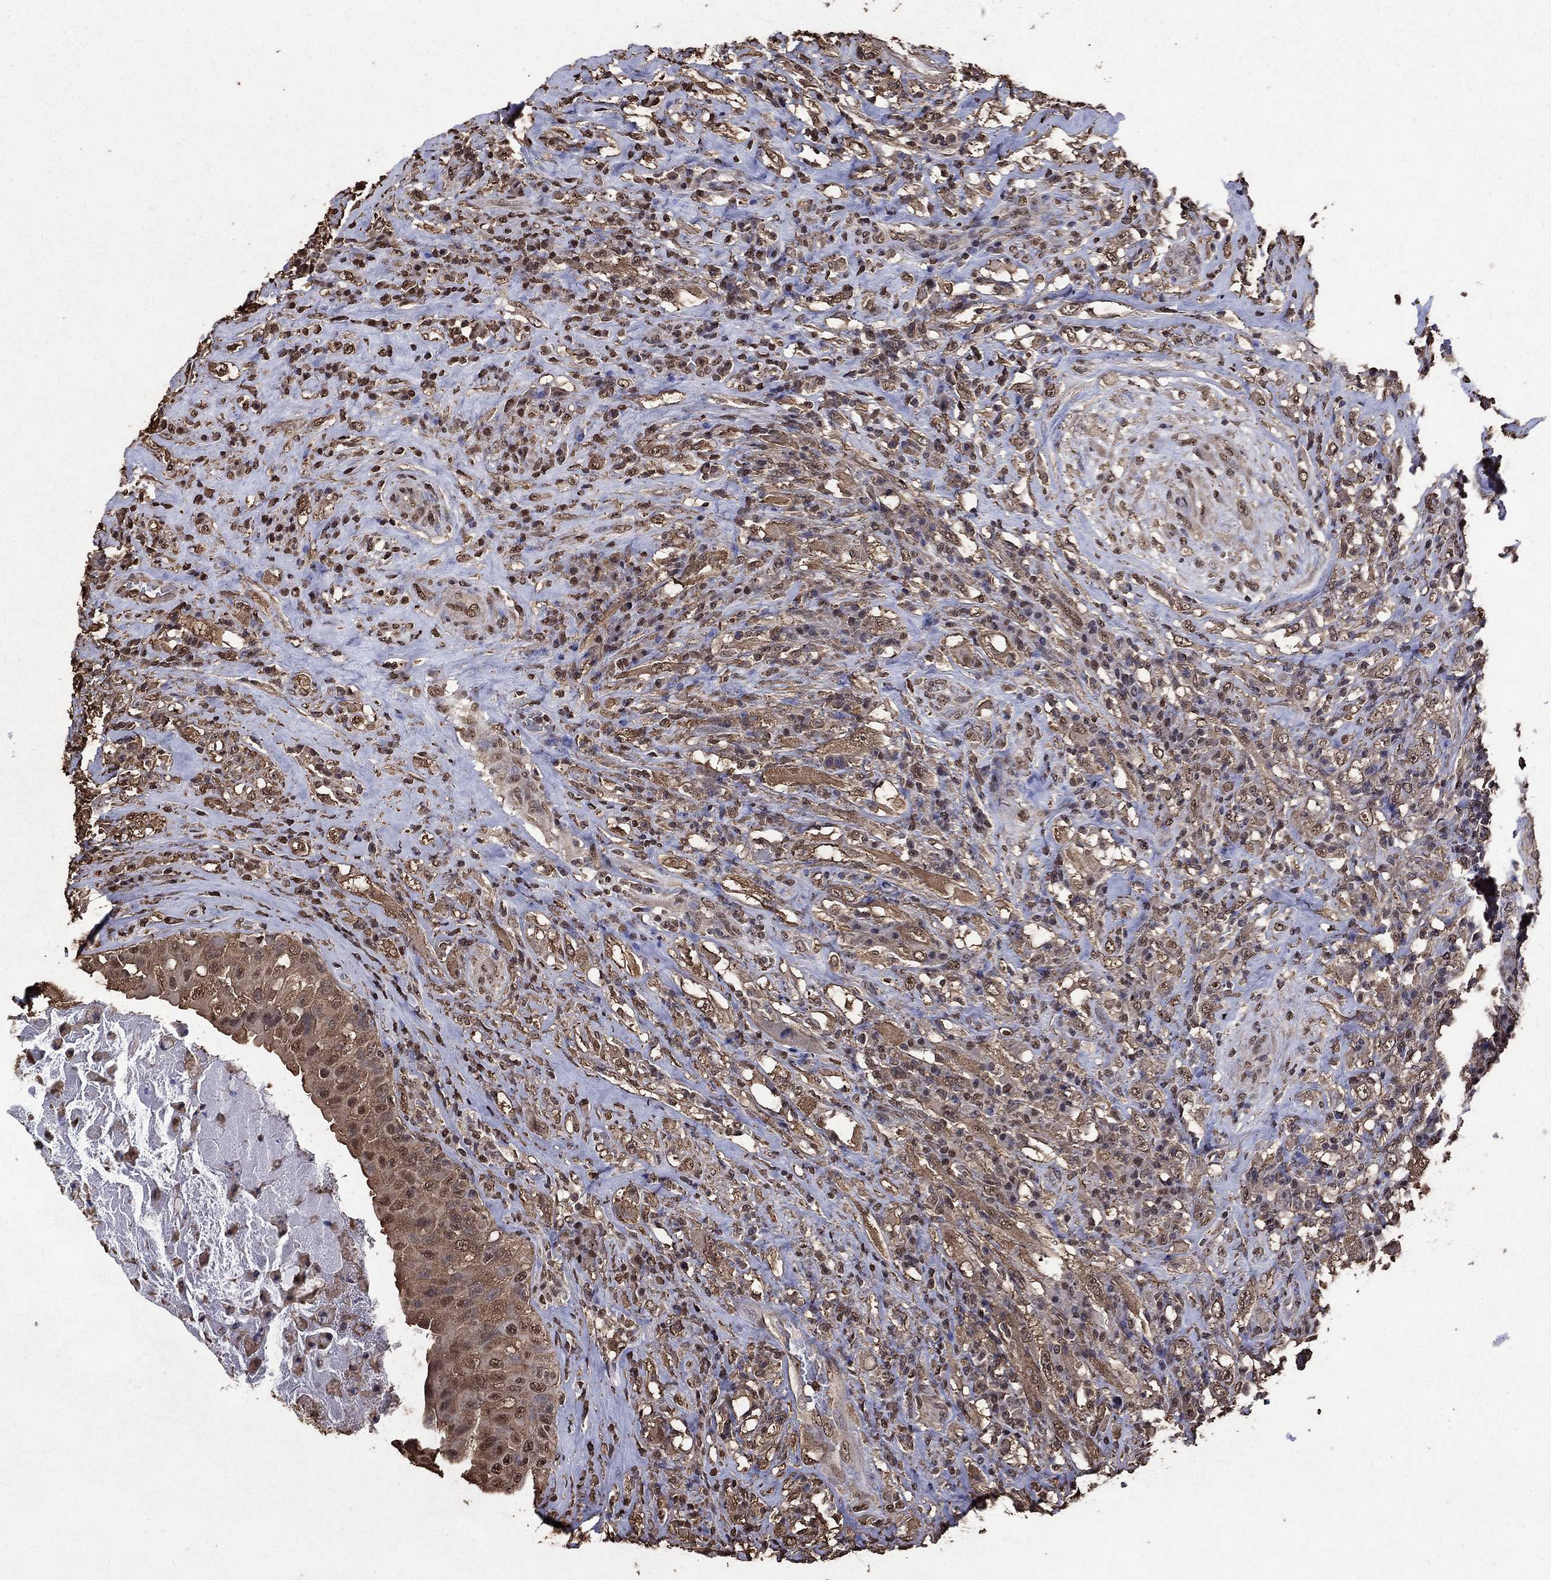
{"staining": {"intensity": "moderate", "quantity": "<25%", "location": "cytoplasmic/membranous,nuclear"}, "tissue": "testis cancer", "cell_type": "Tumor cells", "image_type": "cancer", "snomed": [{"axis": "morphology", "description": "Necrosis, NOS"}, {"axis": "morphology", "description": "Carcinoma, Embryonal, NOS"}, {"axis": "topography", "description": "Testis"}], "caption": "IHC (DAB (3,3'-diaminobenzidine)) staining of human embryonal carcinoma (testis) reveals moderate cytoplasmic/membranous and nuclear protein positivity in about <25% of tumor cells.", "gene": "GAPDH", "patient": {"sex": "male", "age": 19}}